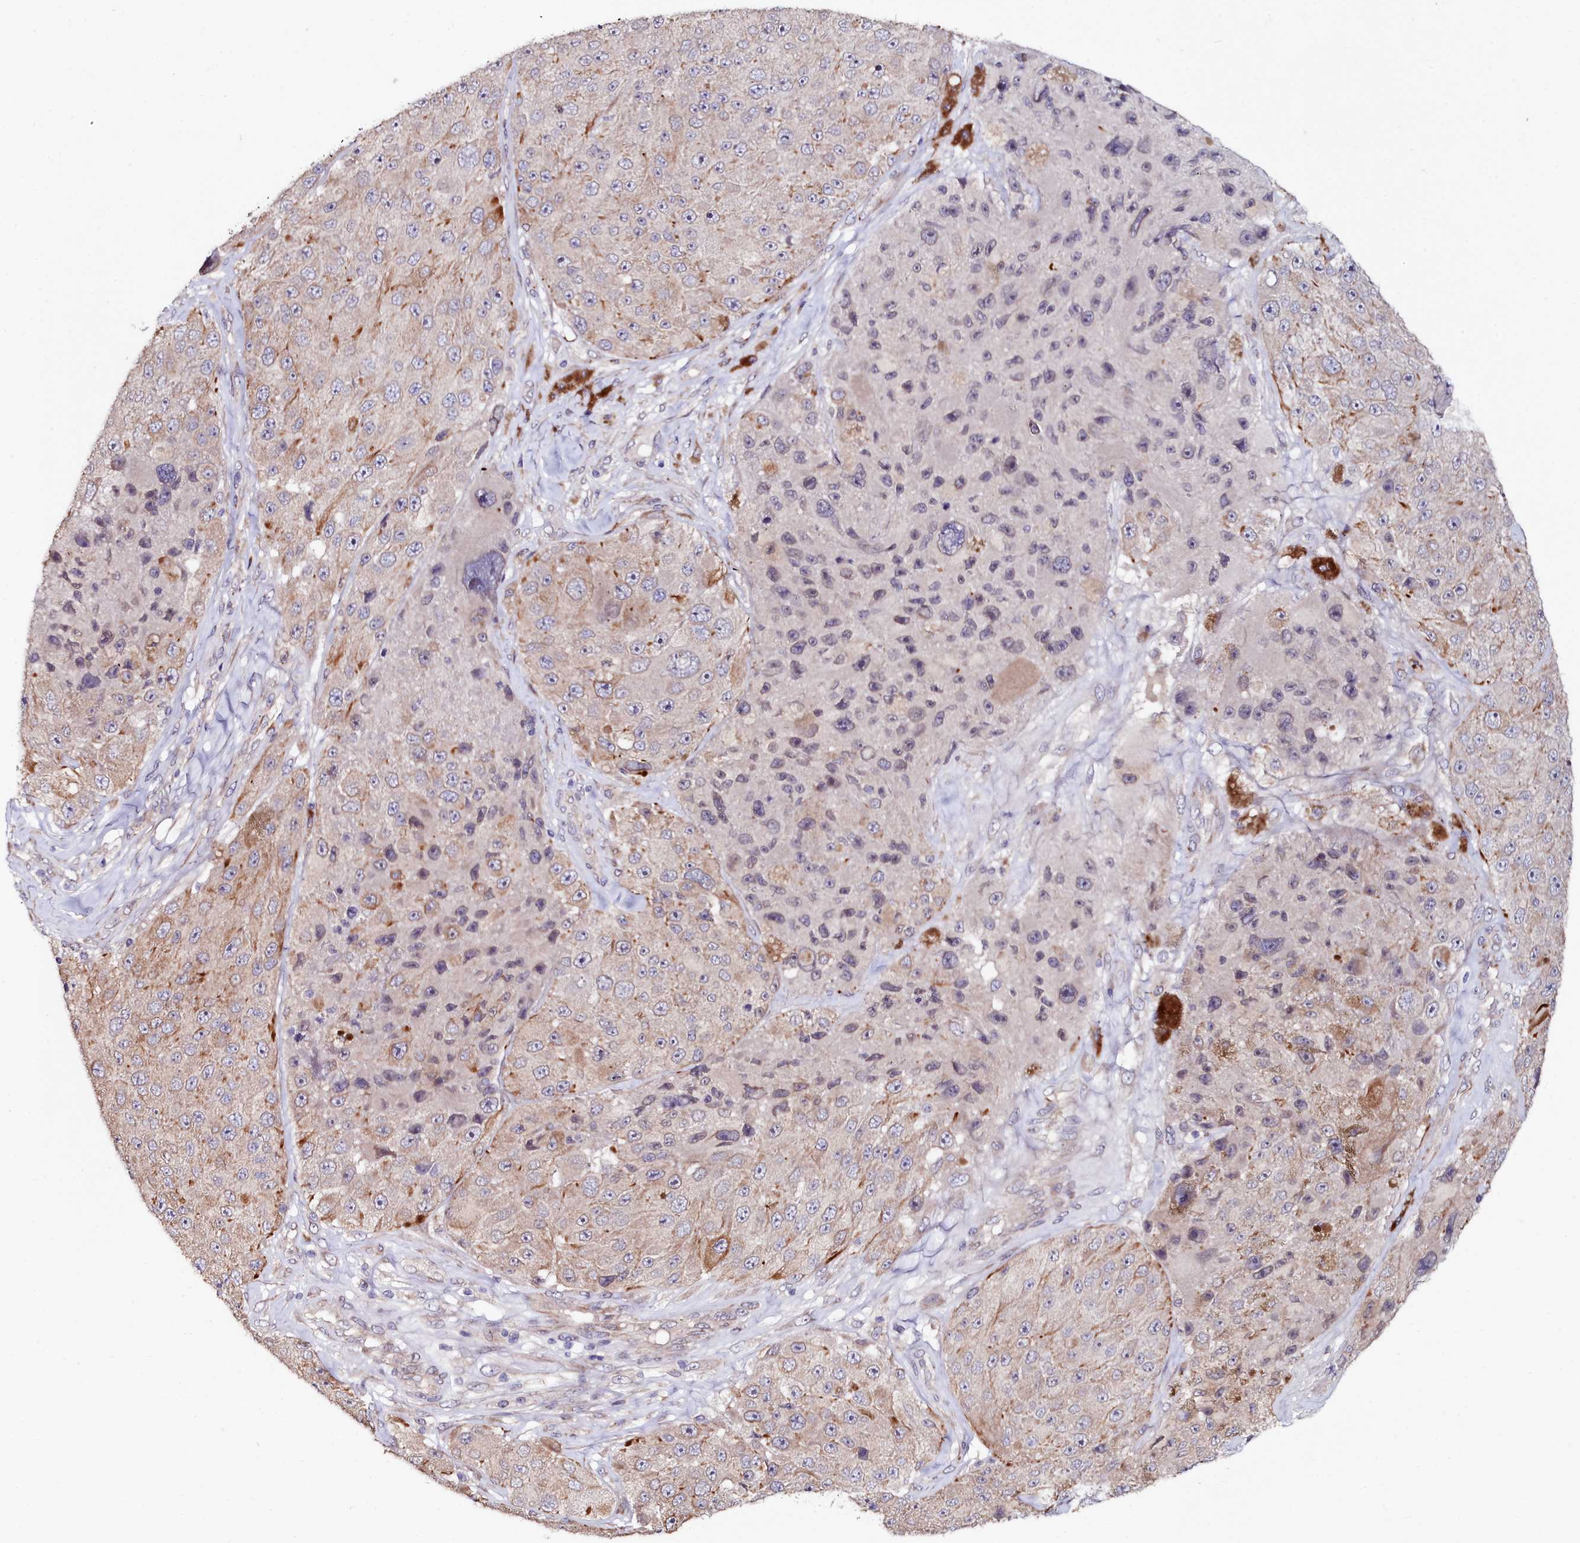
{"staining": {"intensity": "negative", "quantity": "none", "location": "none"}, "tissue": "melanoma", "cell_type": "Tumor cells", "image_type": "cancer", "snomed": [{"axis": "morphology", "description": "Malignant melanoma, Metastatic site"}, {"axis": "topography", "description": "Lymph node"}], "caption": "This is a micrograph of immunohistochemistry staining of melanoma, which shows no staining in tumor cells.", "gene": "C4orf19", "patient": {"sex": "male", "age": 62}}